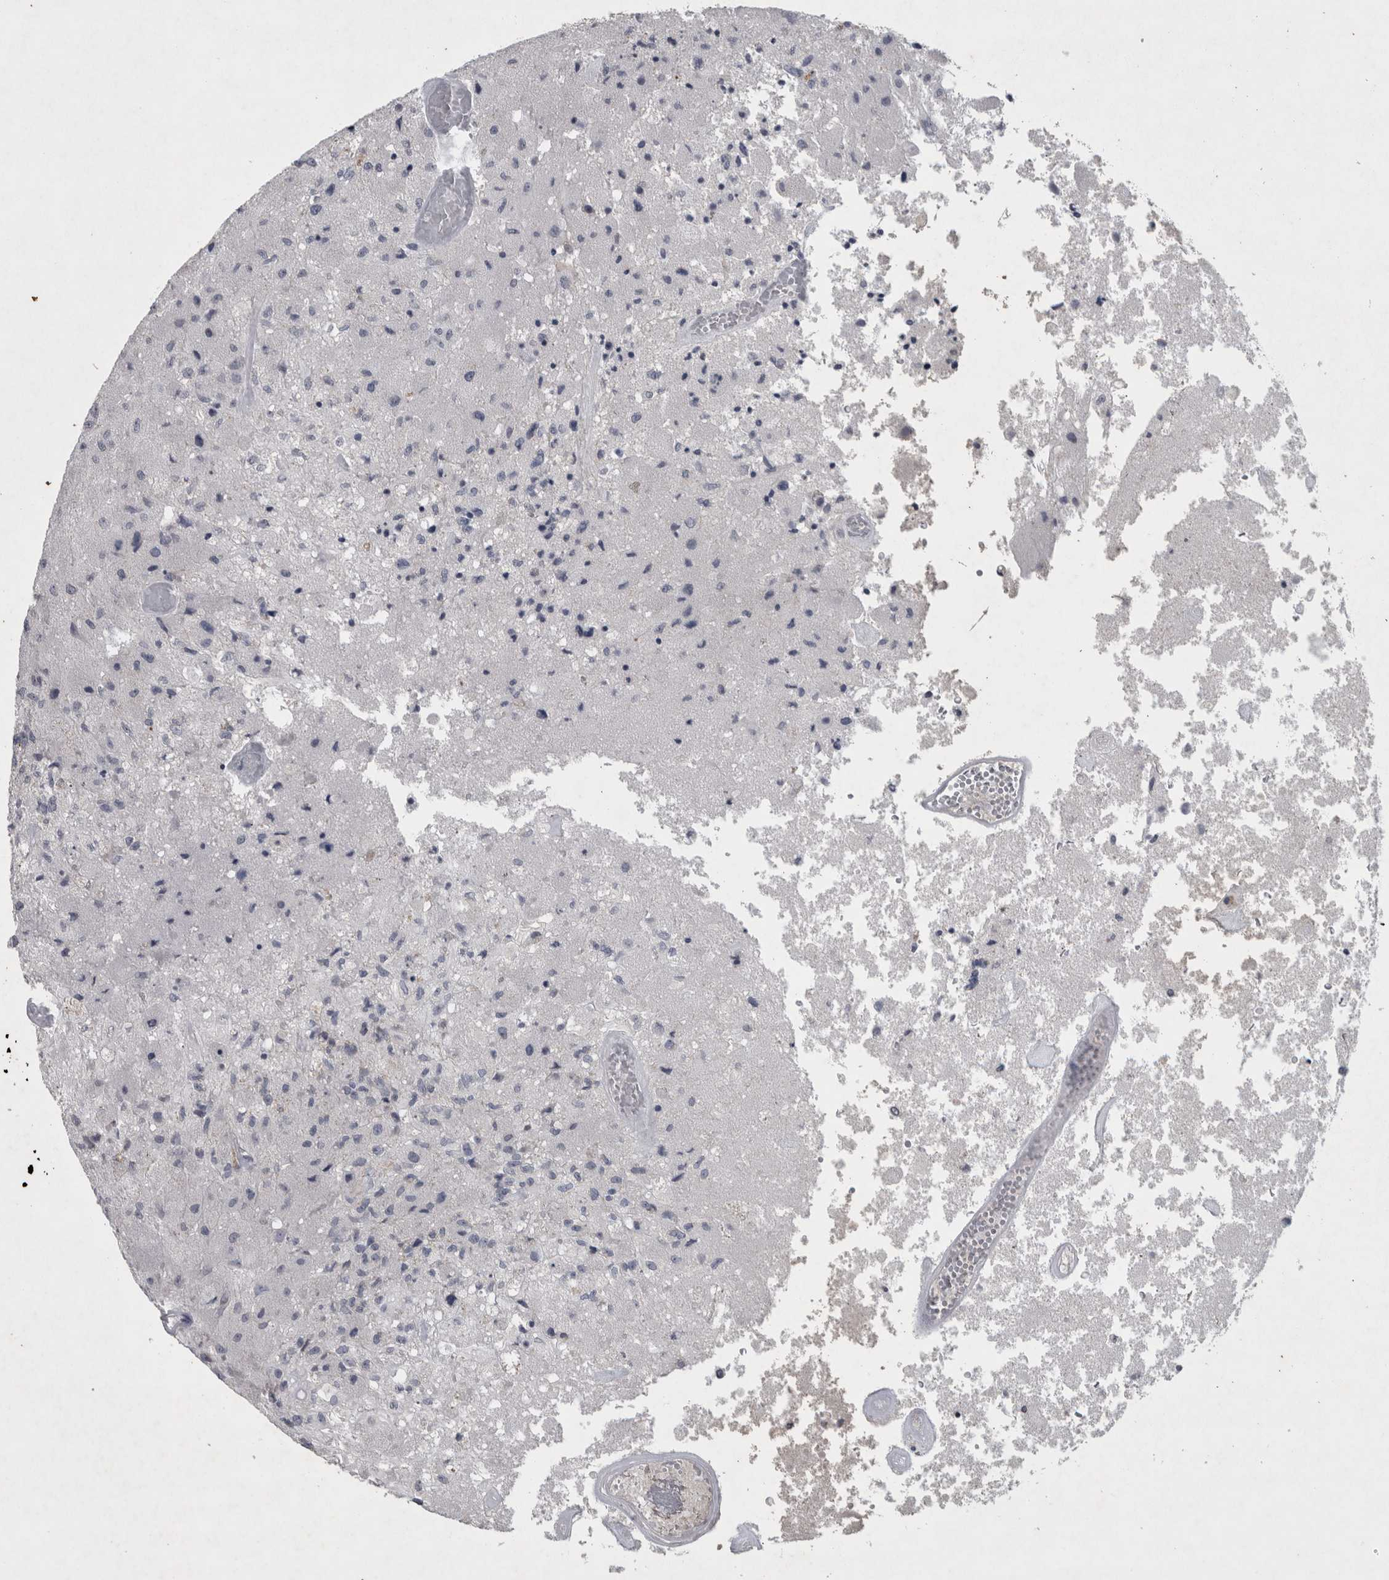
{"staining": {"intensity": "negative", "quantity": "none", "location": "none"}, "tissue": "glioma", "cell_type": "Tumor cells", "image_type": "cancer", "snomed": [{"axis": "morphology", "description": "Normal tissue, NOS"}, {"axis": "morphology", "description": "Glioma, malignant, High grade"}, {"axis": "topography", "description": "Cerebral cortex"}], "caption": "DAB immunohistochemical staining of glioma demonstrates no significant positivity in tumor cells.", "gene": "WNT7A", "patient": {"sex": "male", "age": 77}}